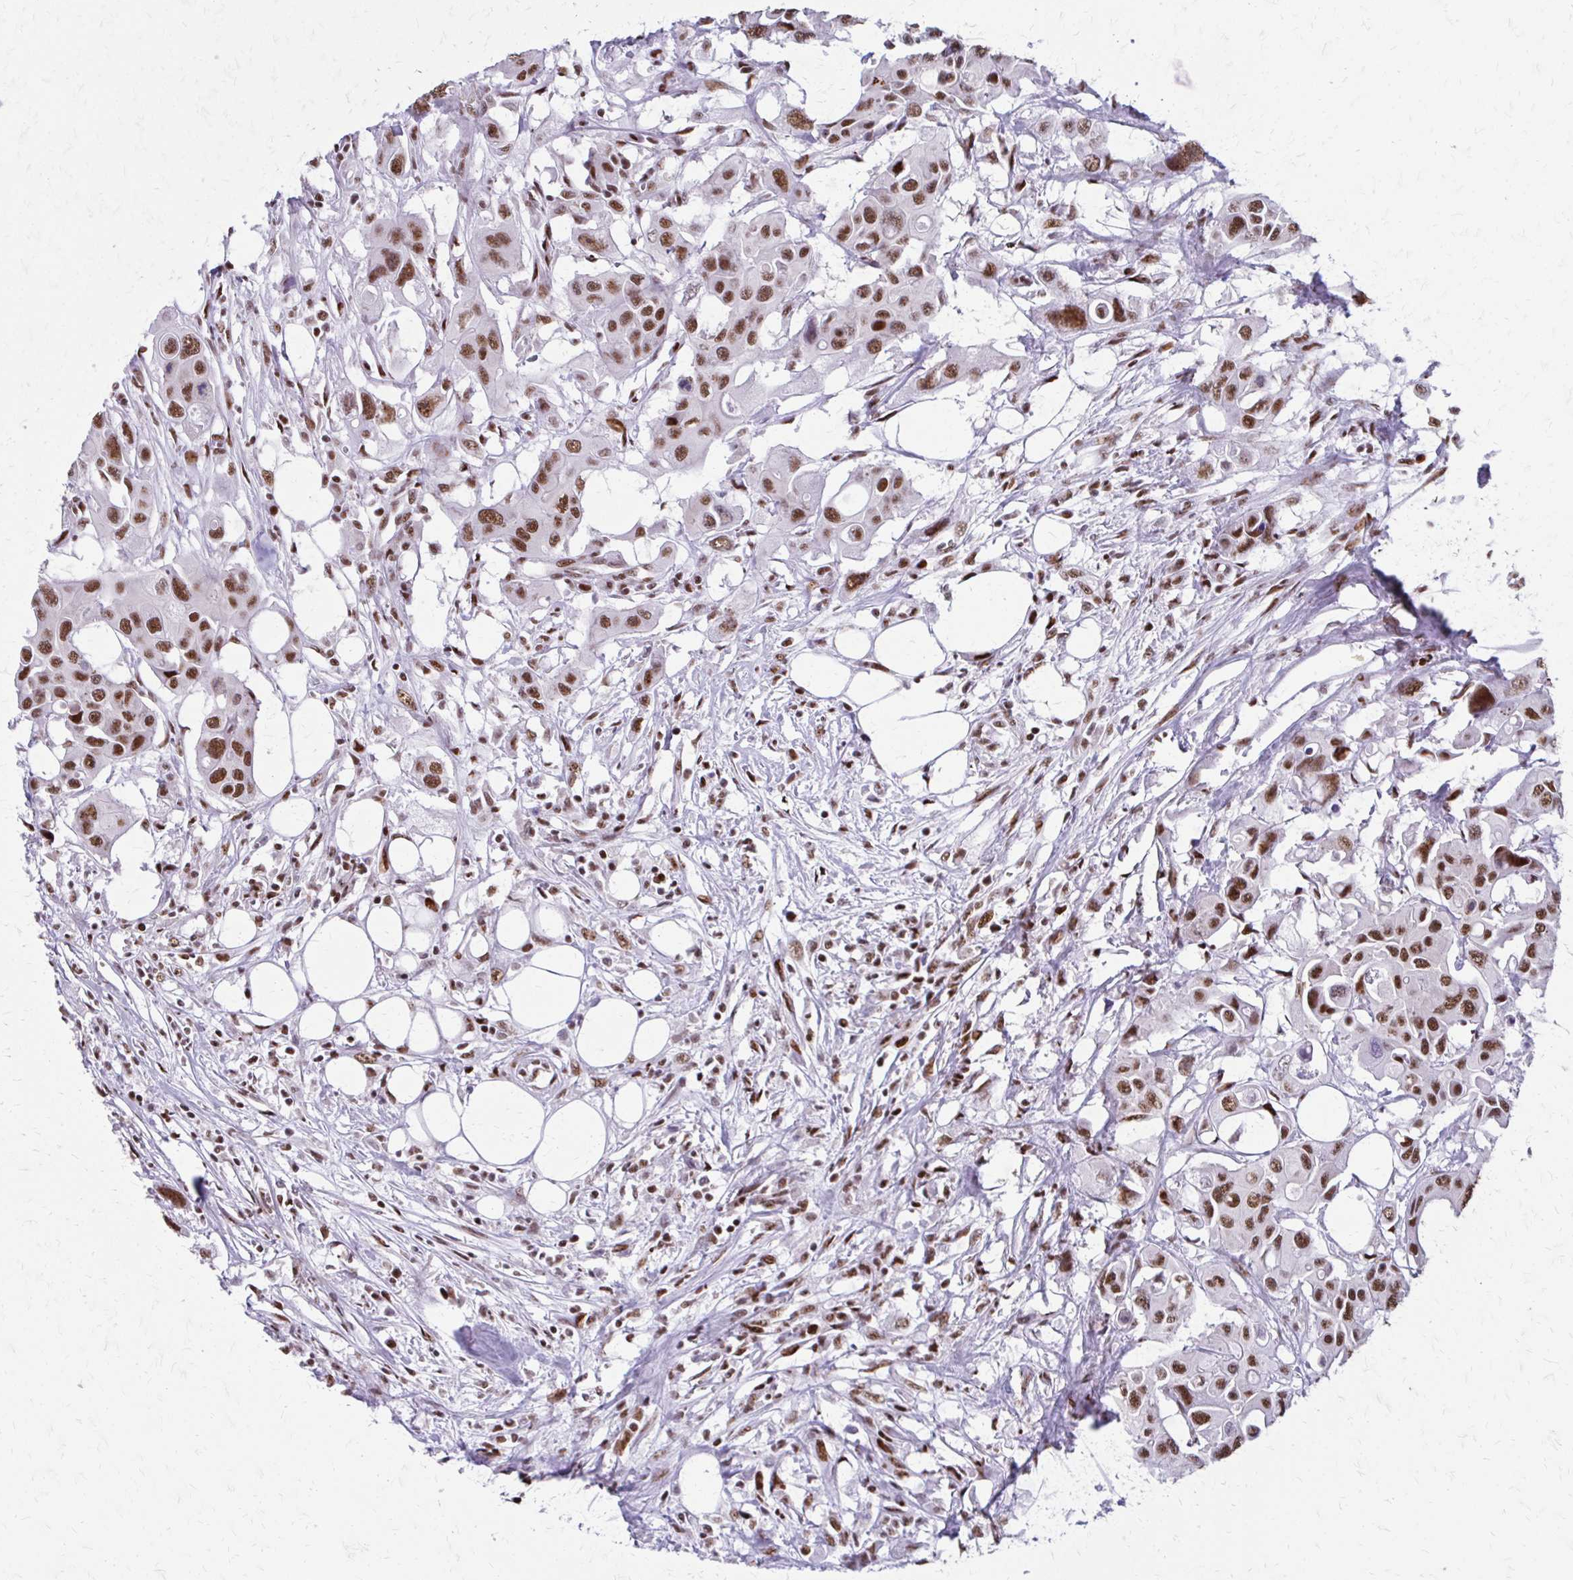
{"staining": {"intensity": "moderate", "quantity": ">75%", "location": "nuclear"}, "tissue": "colorectal cancer", "cell_type": "Tumor cells", "image_type": "cancer", "snomed": [{"axis": "morphology", "description": "Adenocarcinoma, NOS"}, {"axis": "topography", "description": "Colon"}], "caption": "Immunohistochemical staining of colorectal adenocarcinoma displays medium levels of moderate nuclear expression in approximately >75% of tumor cells.", "gene": "SS18", "patient": {"sex": "male", "age": 77}}